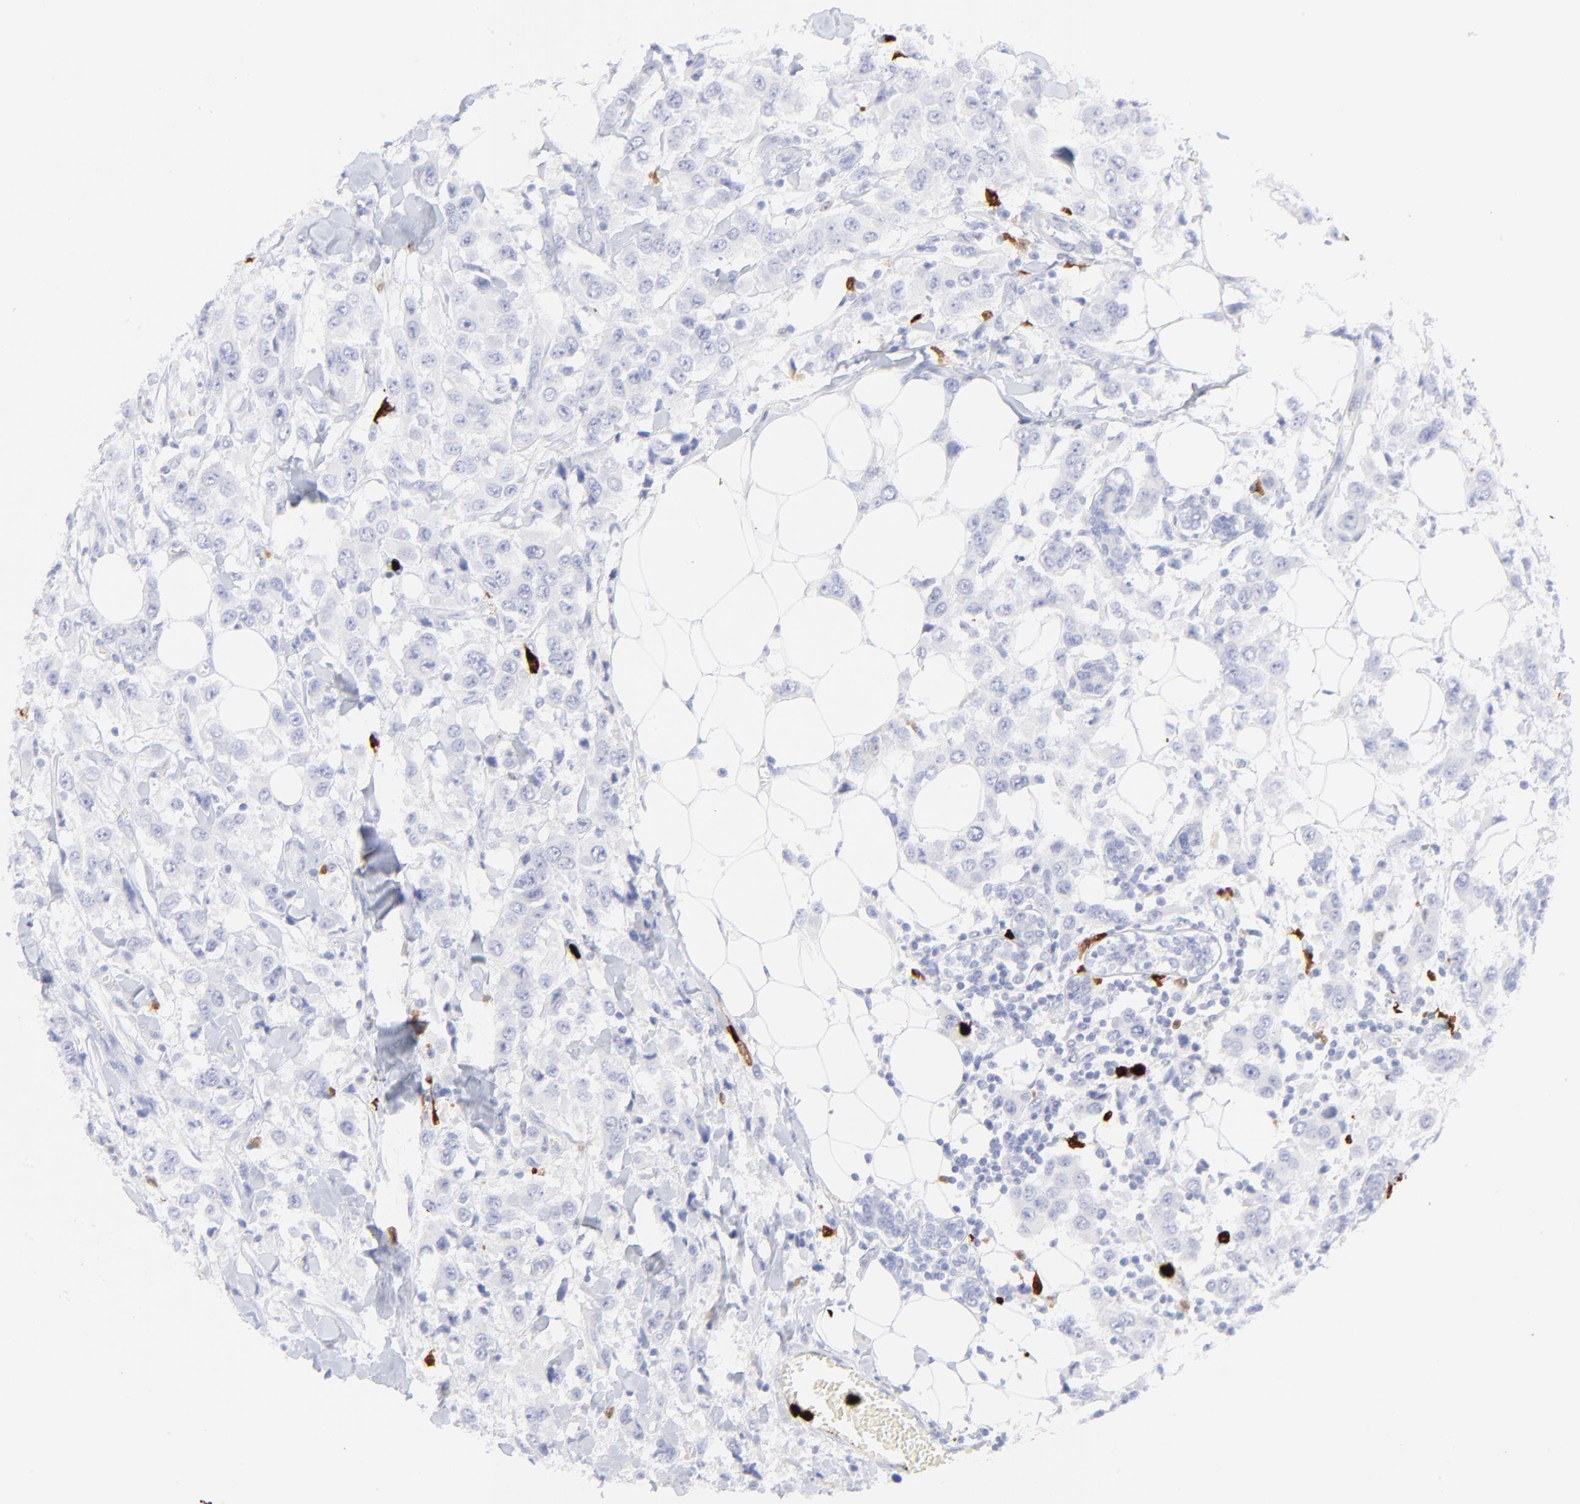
{"staining": {"intensity": "negative", "quantity": "none", "location": "none"}, "tissue": "breast cancer", "cell_type": "Tumor cells", "image_type": "cancer", "snomed": [{"axis": "morphology", "description": "Duct carcinoma"}, {"axis": "topography", "description": "Breast"}], "caption": "DAB (3,3'-diaminobenzidine) immunohistochemical staining of invasive ductal carcinoma (breast) shows no significant positivity in tumor cells. (DAB (3,3'-diaminobenzidine) immunohistochemistry (IHC), high magnification).", "gene": "S100A12", "patient": {"sex": "female", "age": 58}}